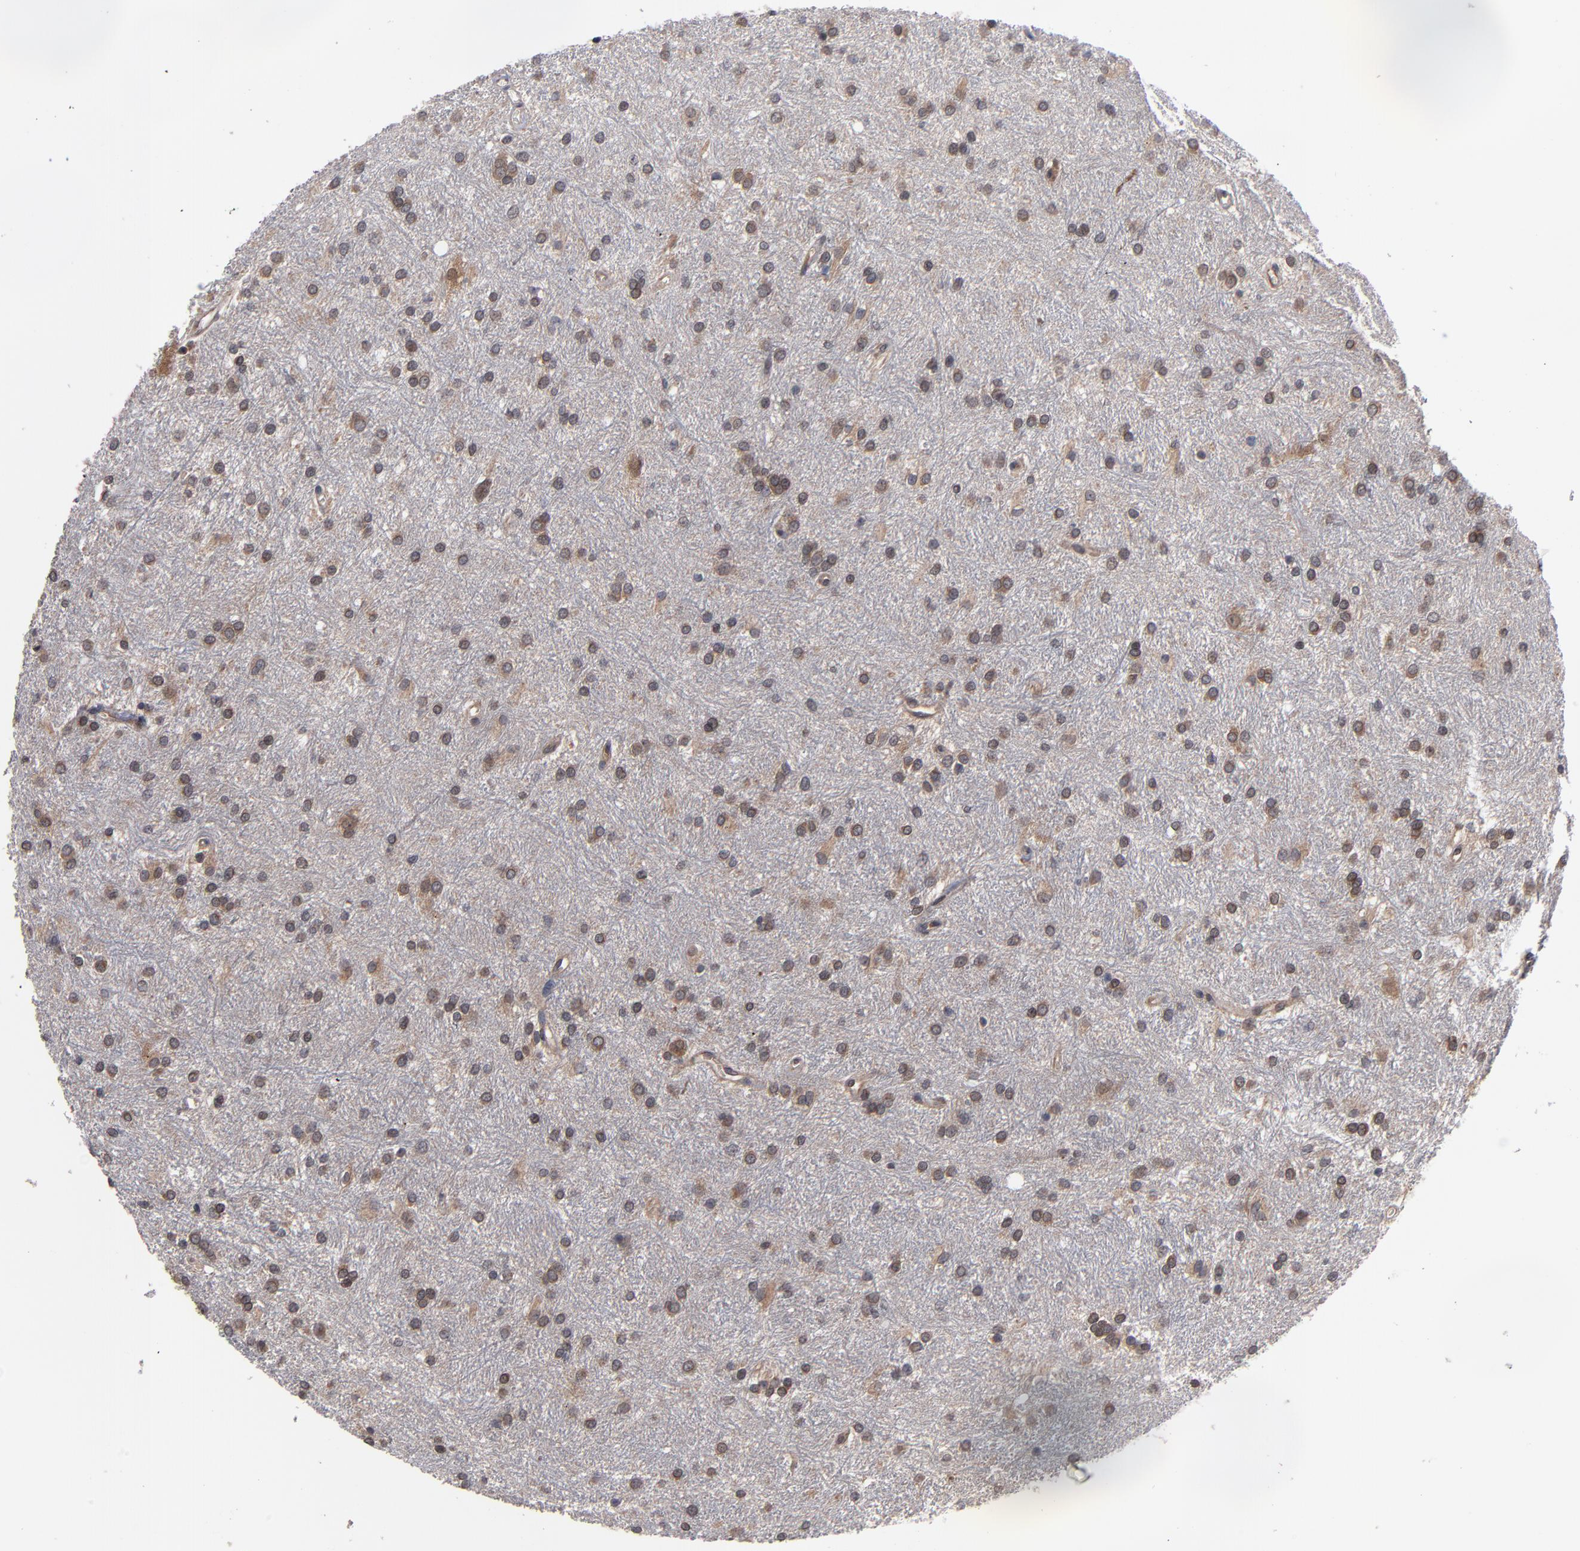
{"staining": {"intensity": "moderate", "quantity": ">75%", "location": "cytoplasmic/membranous"}, "tissue": "glioma", "cell_type": "Tumor cells", "image_type": "cancer", "snomed": [{"axis": "morphology", "description": "Glioma, malignant, High grade"}, {"axis": "topography", "description": "Brain"}], "caption": "Protein expression analysis of human high-grade glioma (malignant) reveals moderate cytoplasmic/membranous positivity in approximately >75% of tumor cells. (DAB (3,3'-diaminobenzidine) IHC with brightfield microscopy, high magnification).", "gene": "ALG13", "patient": {"sex": "female", "age": 50}}